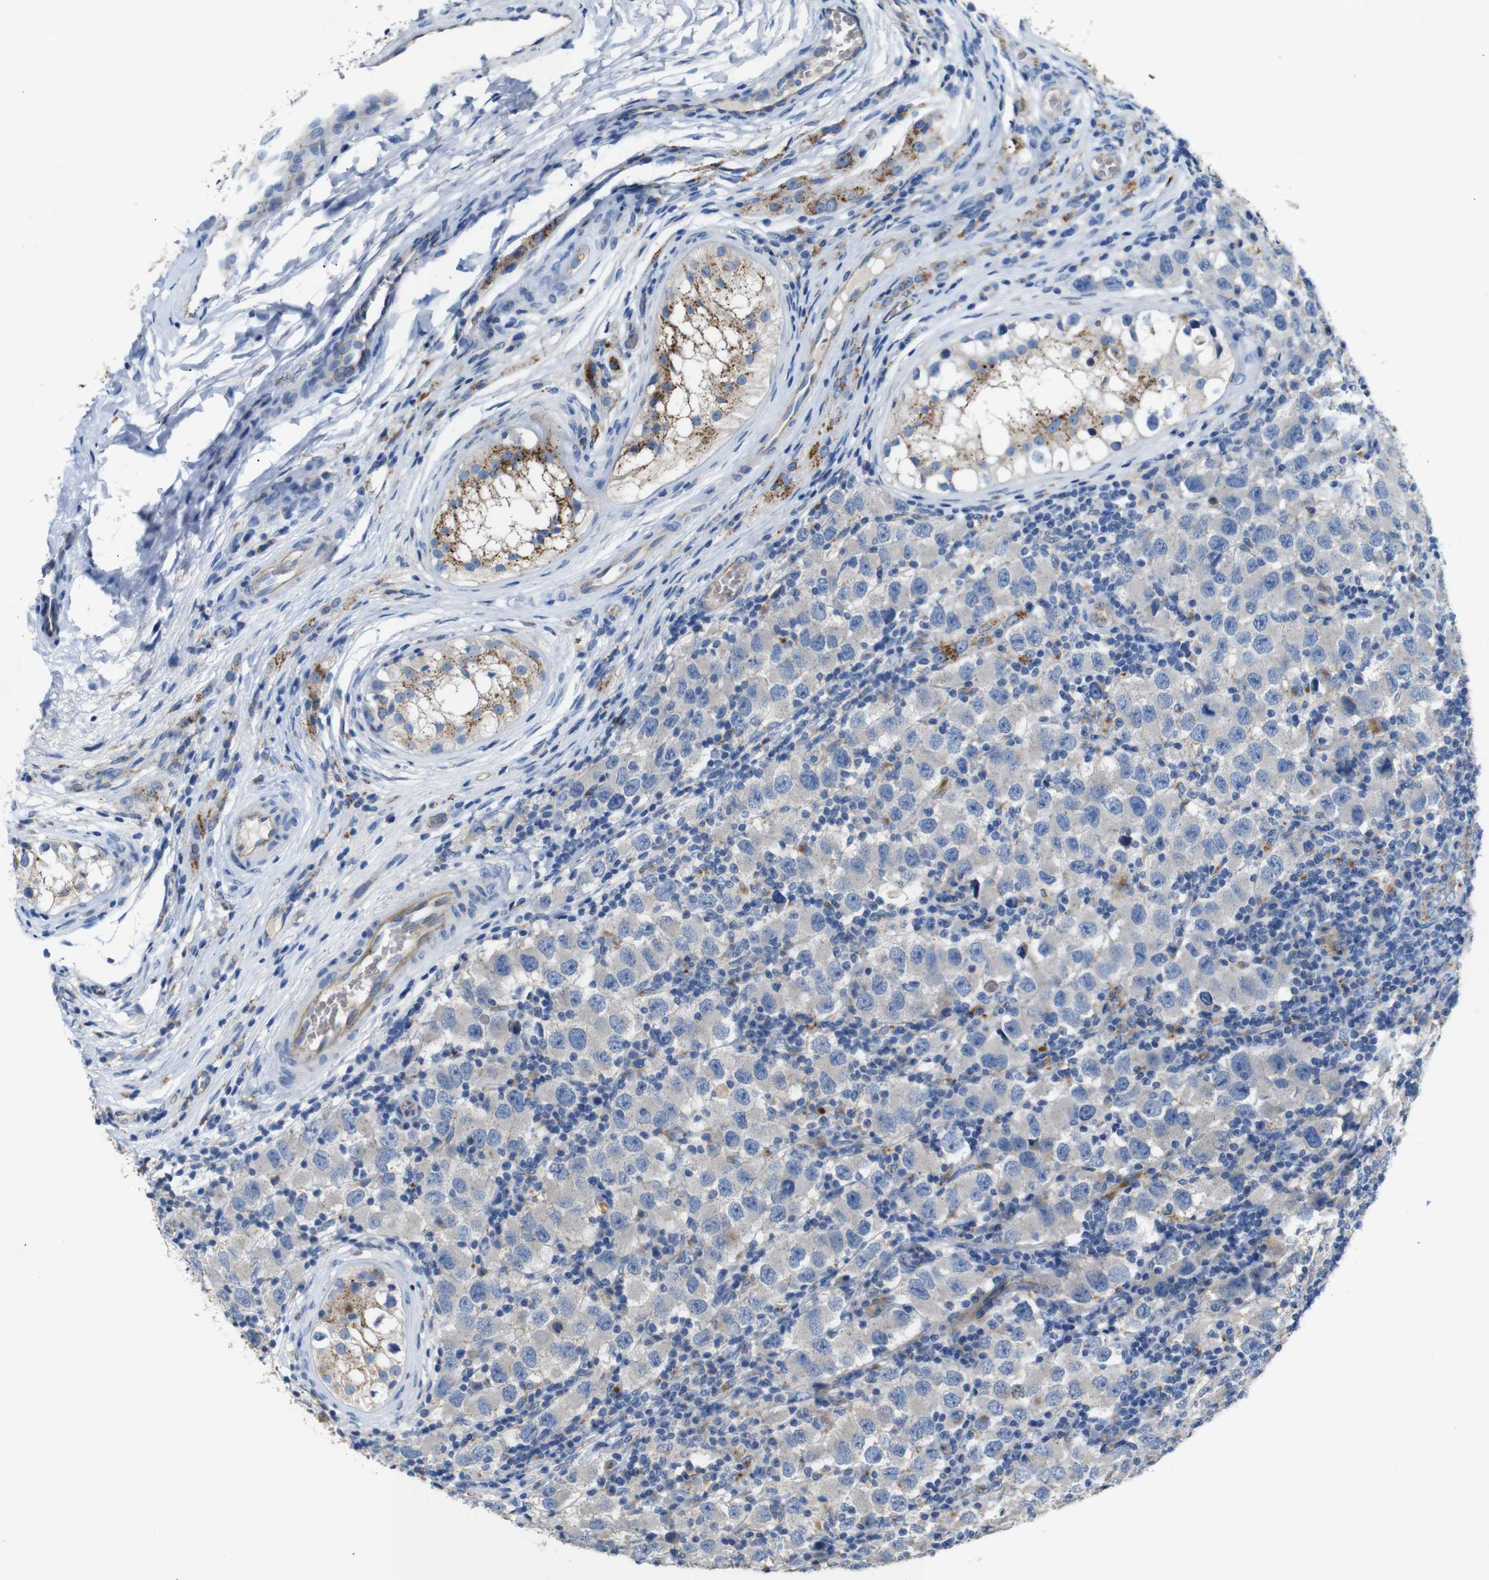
{"staining": {"intensity": "negative", "quantity": "none", "location": "none"}, "tissue": "testis cancer", "cell_type": "Tumor cells", "image_type": "cancer", "snomed": [{"axis": "morphology", "description": "Carcinoma, Embryonal, NOS"}, {"axis": "topography", "description": "Testis"}], "caption": "Testis embryonal carcinoma was stained to show a protein in brown. There is no significant expression in tumor cells. (DAB immunohistochemistry (IHC), high magnification).", "gene": "NHLRC3", "patient": {"sex": "male", "age": 21}}